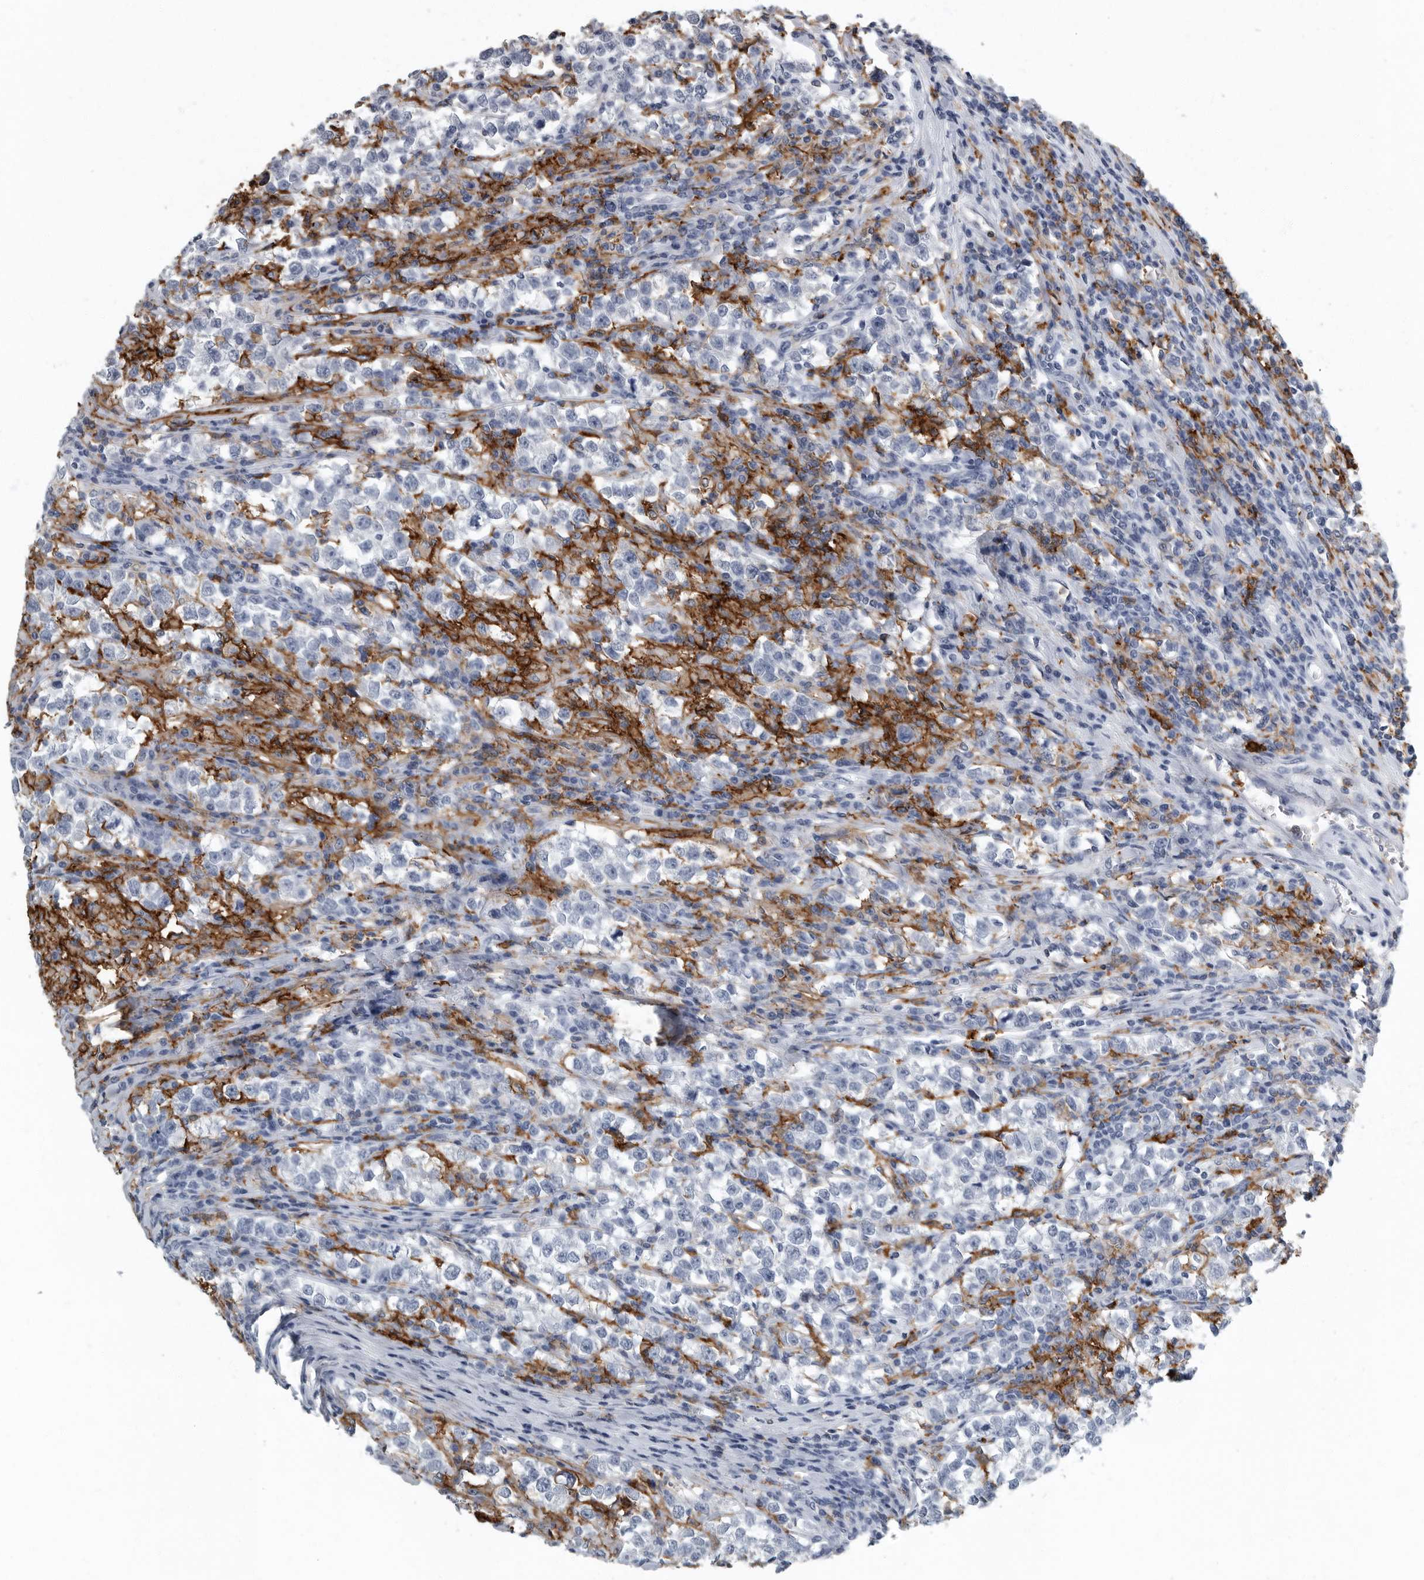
{"staining": {"intensity": "negative", "quantity": "none", "location": "none"}, "tissue": "testis cancer", "cell_type": "Tumor cells", "image_type": "cancer", "snomed": [{"axis": "morphology", "description": "Normal tissue, NOS"}, {"axis": "morphology", "description": "Seminoma, NOS"}, {"axis": "topography", "description": "Testis"}], "caption": "Tumor cells show no significant staining in testis cancer.", "gene": "FCER1G", "patient": {"sex": "male", "age": 43}}